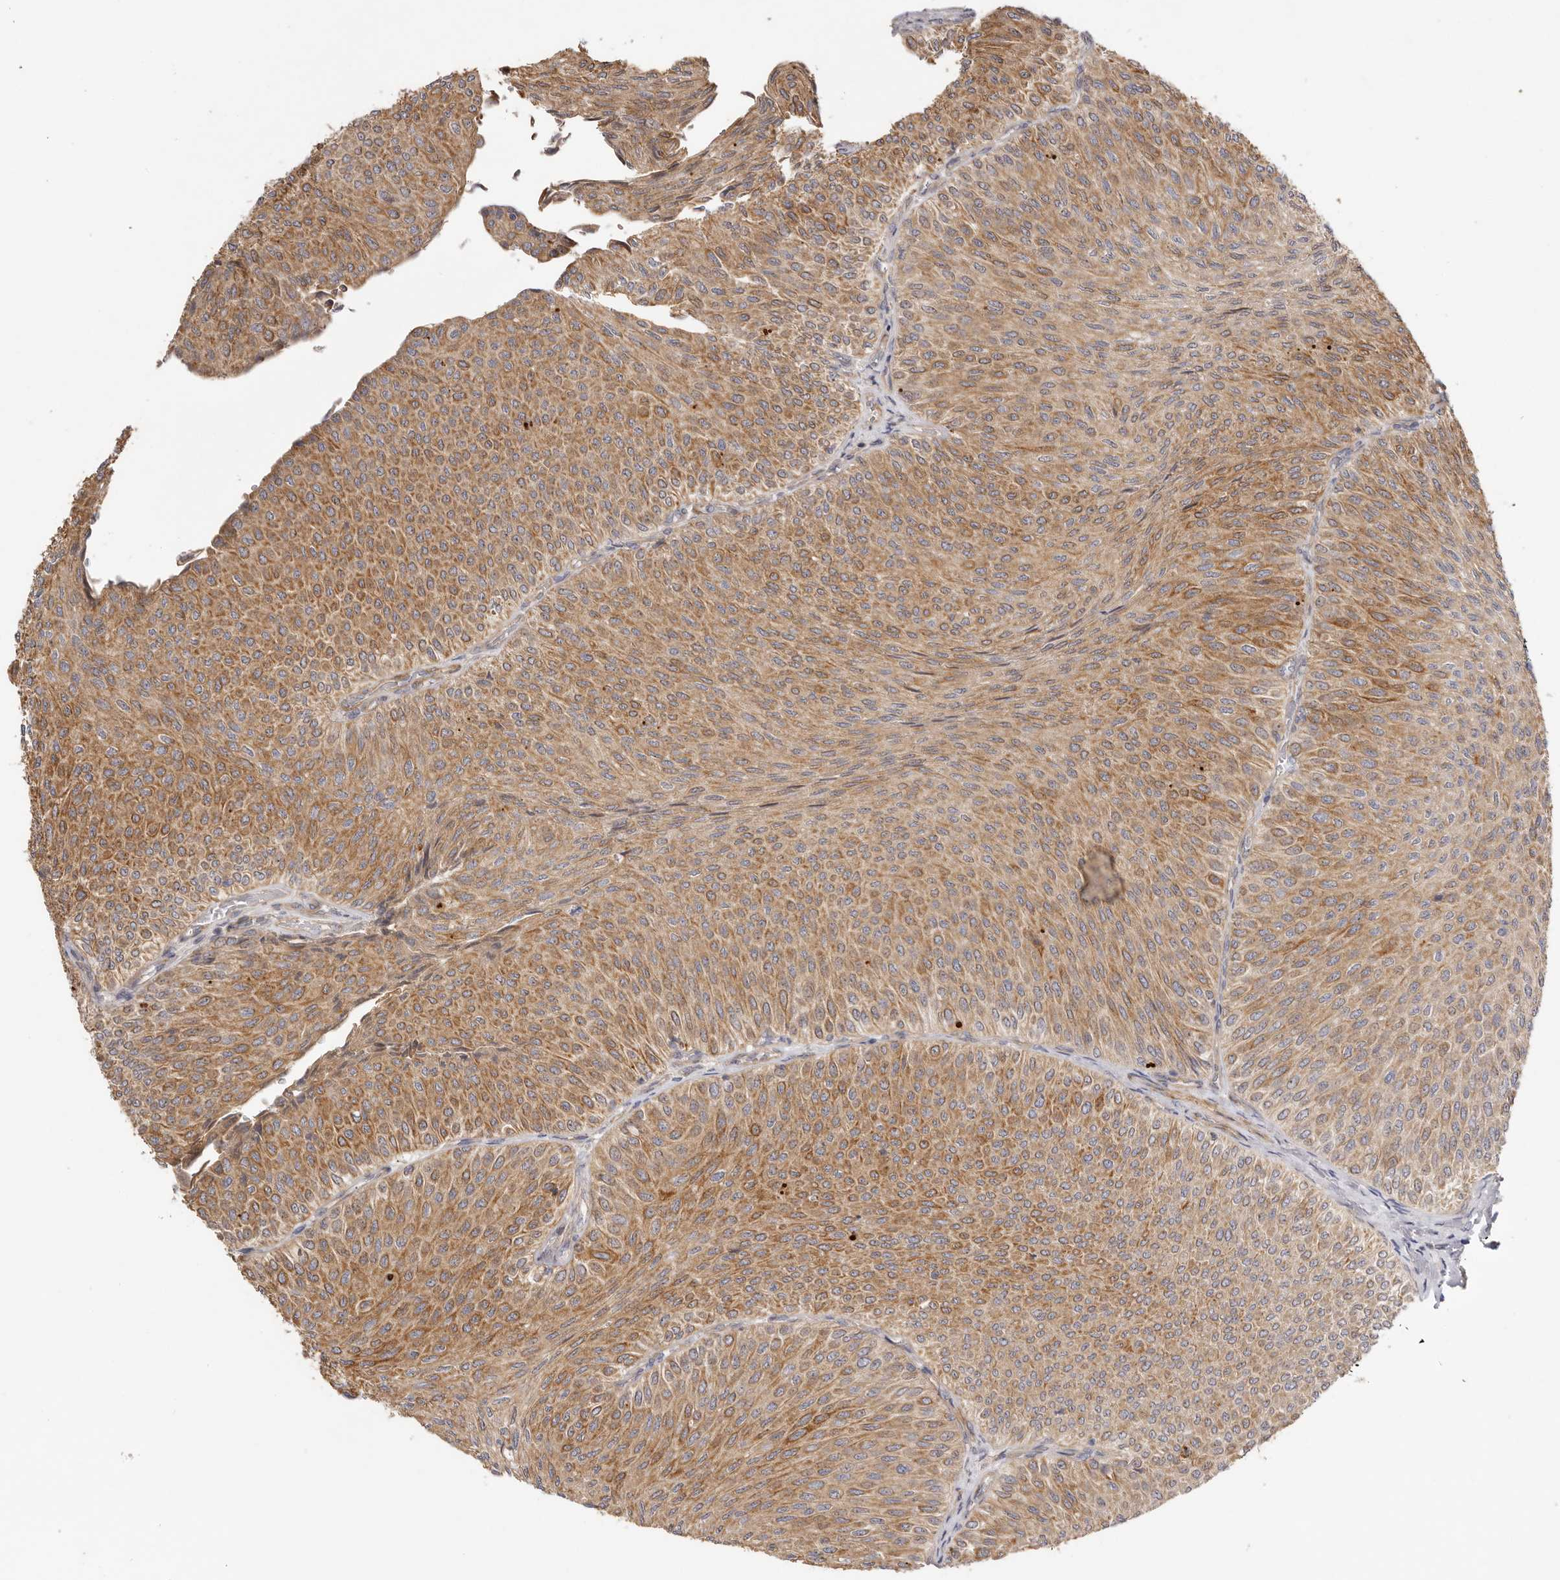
{"staining": {"intensity": "moderate", "quantity": ">75%", "location": "cytoplasmic/membranous"}, "tissue": "urothelial cancer", "cell_type": "Tumor cells", "image_type": "cancer", "snomed": [{"axis": "morphology", "description": "Urothelial carcinoma, Low grade"}, {"axis": "topography", "description": "Urinary bladder"}], "caption": "A medium amount of moderate cytoplasmic/membranous positivity is appreciated in approximately >75% of tumor cells in urothelial cancer tissue.", "gene": "ADAMTS9", "patient": {"sex": "male", "age": 78}}